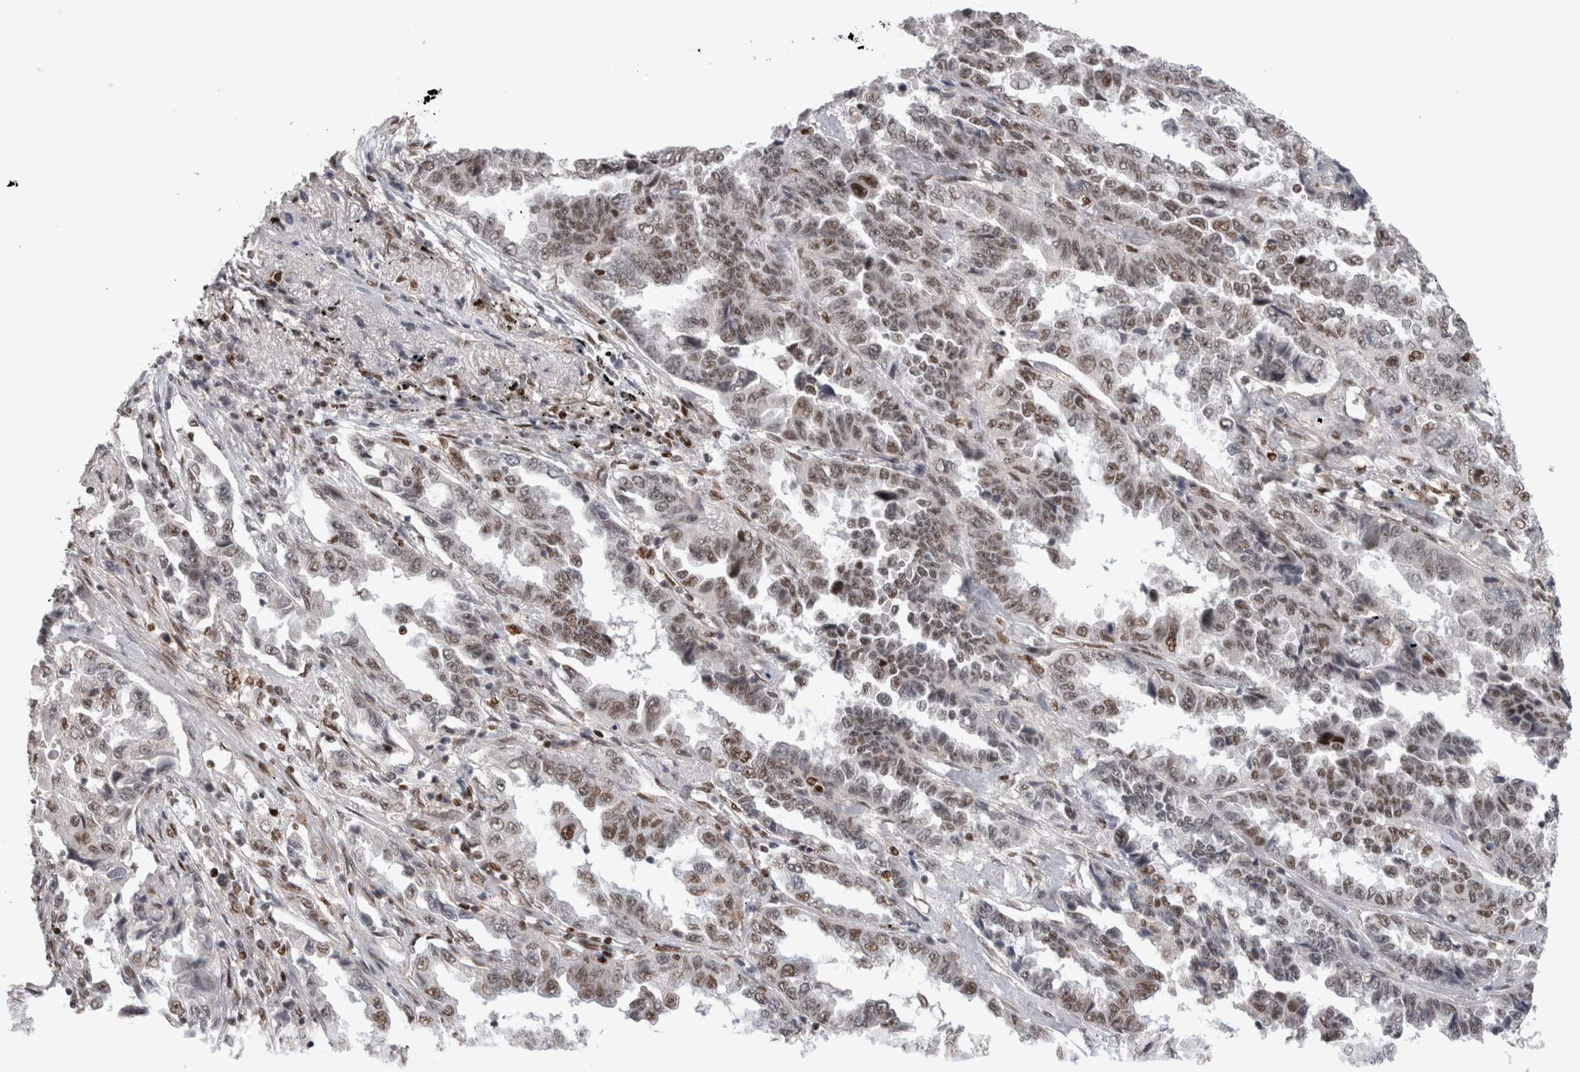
{"staining": {"intensity": "weak", "quantity": ">75%", "location": "nuclear"}, "tissue": "lung cancer", "cell_type": "Tumor cells", "image_type": "cancer", "snomed": [{"axis": "morphology", "description": "Adenocarcinoma, NOS"}, {"axis": "topography", "description": "Lung"}], "caption": "Immunohistochemistry (IHC) (DAB) staining of lung cancer (adenocarcinoma) demonstrates weak nuclear protein staining in approximately >75% of tumor cells.", "gene": "SRARP", "patient": {"sex": "female", "age": 51}}